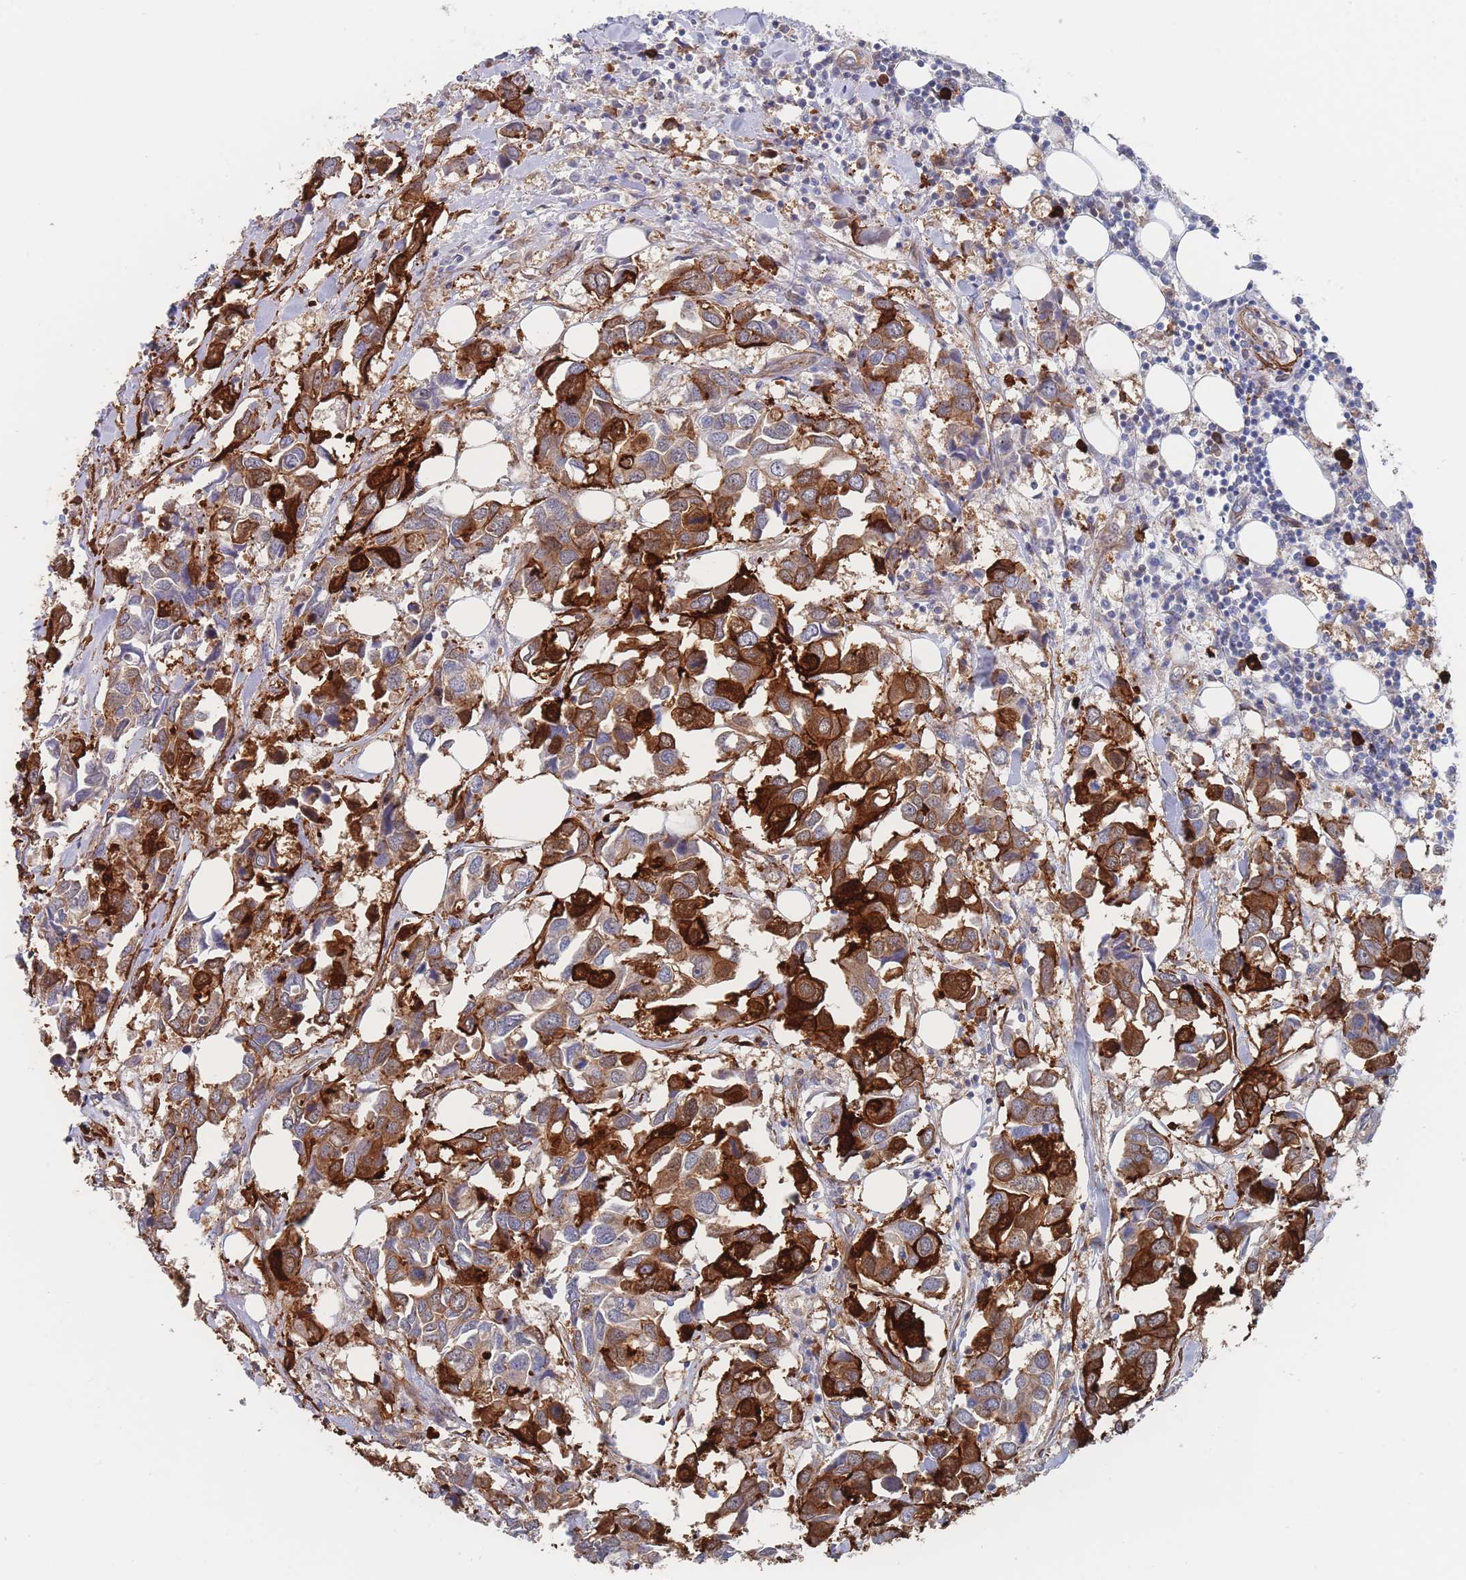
{"staining": {"intensity": "strong", "quantity": "25%-75%", "location": "cytoplasmic/membranous"}, "tissue": "breast cancer", "cell_type": "Tumor cells", "image_type": "cancer", "snomed": [{"axis": "morphology", "description": "Duct carcinoma"}, {"axis": "topography", "description": "Breast"}], "caption": "Human breast infiltrating ductal carcinoma stained with a brown dye shows strong cytoplasmic/membranous positive positivity in about 25%-75% of tumor cells.", "gene": "G6PC1", "patient": {"sex": "female", "age": 83}}